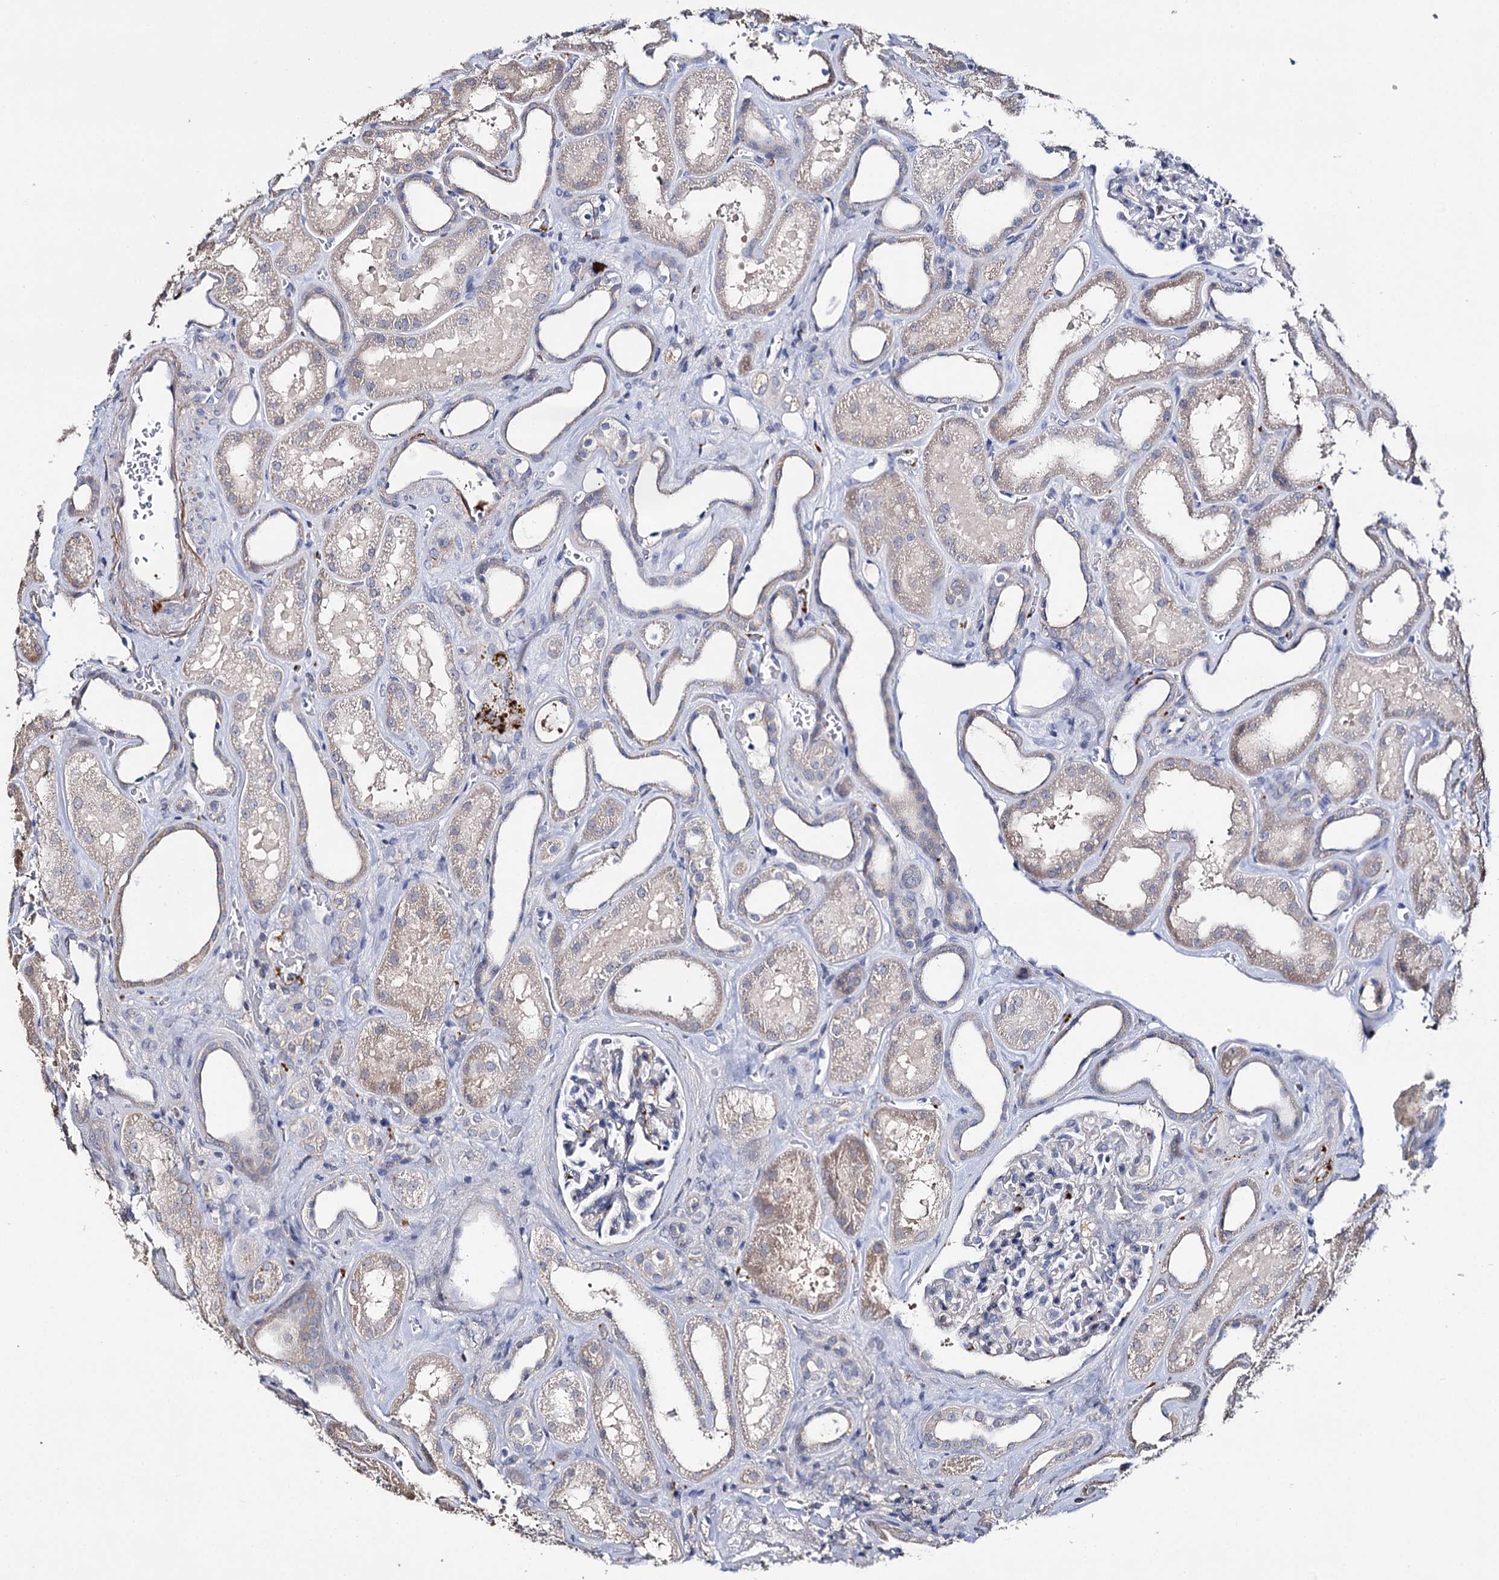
{"staining": {"intensity": "negative", "quantity": "none", "location": "none"}, "tissue": "kidney", "cell_type": "Cells in glomeruli", "image_type": "normal", "snomed": [{"axis": "morphology", "description": "Normal tissue, NOS"}, {"axis": "morphology", "description": "Adenocarcinoma, NOS"}, {"axis": "topography", "description": "Kidney"}], "caption": "DAB immunohistochemical staining of unremarkable human kidney reveals no significant staining in cells in glomeruli. (Brightfield microscopy of DAB immunohistochemistry (IHC) at high magnification).", "gene": "DNAH6", "patient": {"sex": "female", "age": 68}}